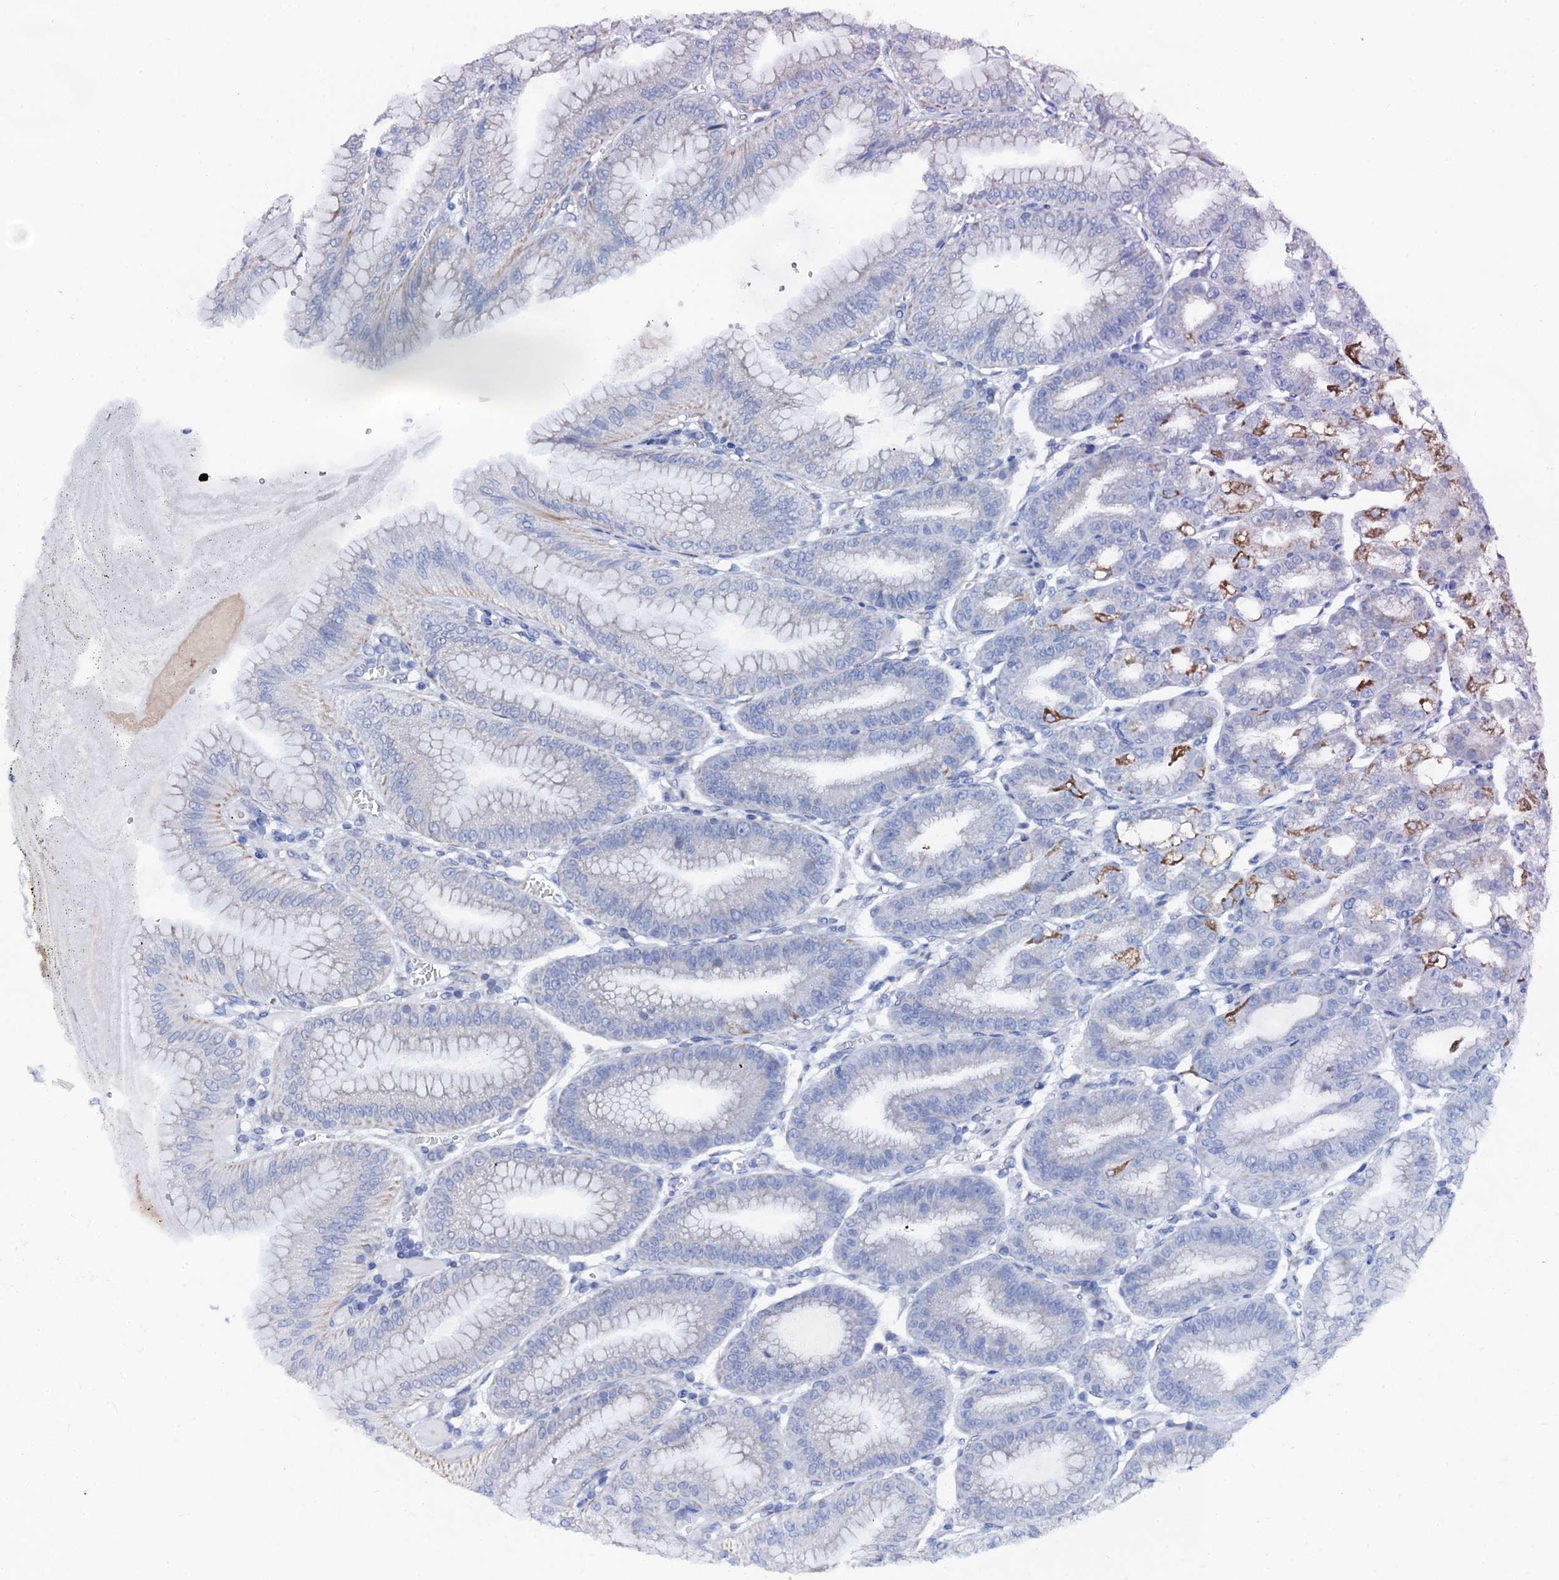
{"staining": {"intensity": "moderate", "quantity": "<25%", "location": "cytoplasmic/membranous"}, "tissue": "stomach", "cell_type": "Glandular cells", "image_type": "normal", "snomed": [{"axis": "morphology", "description": "Normal tissue, NOS"}, {"axis": "topography", "description": "Stomach, lower"}], "caption": "Moderate cytoplasmic/membranous expression for a protein is seen in approximately <25% of glandular cells of normal stomach using IHC.", "gene": "SLC37A4", "patient": {"sex": "male", "age": 71}}